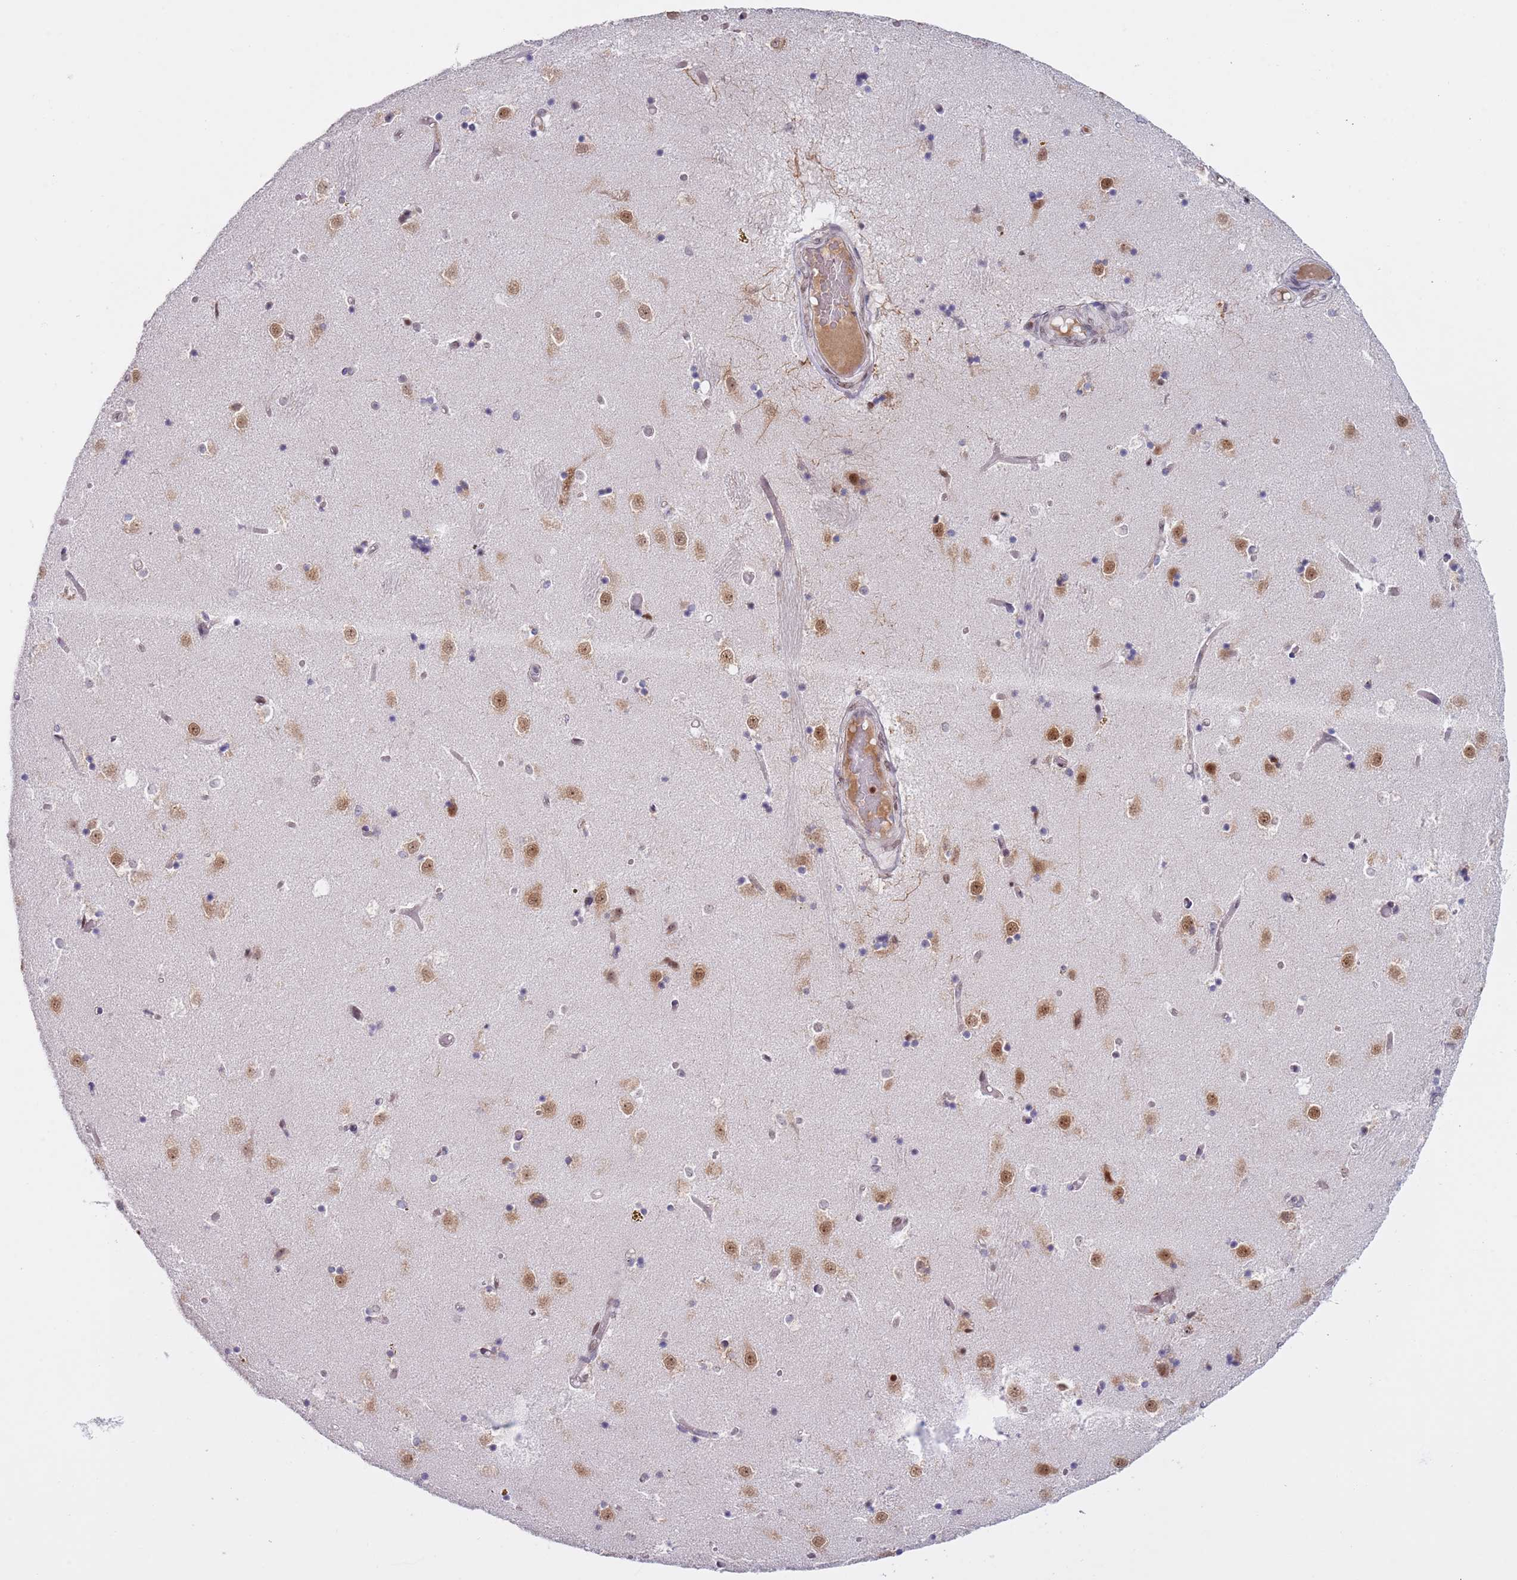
{"staining": {"intensity": "negative", "quantity": "none", "location": "none"}, "tissue": "caudate", "cell_type": "Glial cells", "image_type": "normal", "snomed": [{"axis": "morphology", "description": "Normal tissue, NOS"}, {"axis": "topography", "description": "Lateral ventricle wall"}], "caption": "Immunohistochemistry photomicrograph of normal caudate: caudate stained with DAB exhibits no significant protein positivity in glial cells.", "gene": "SLC25A32", "patient": {"sex": "female", "age": 52}}